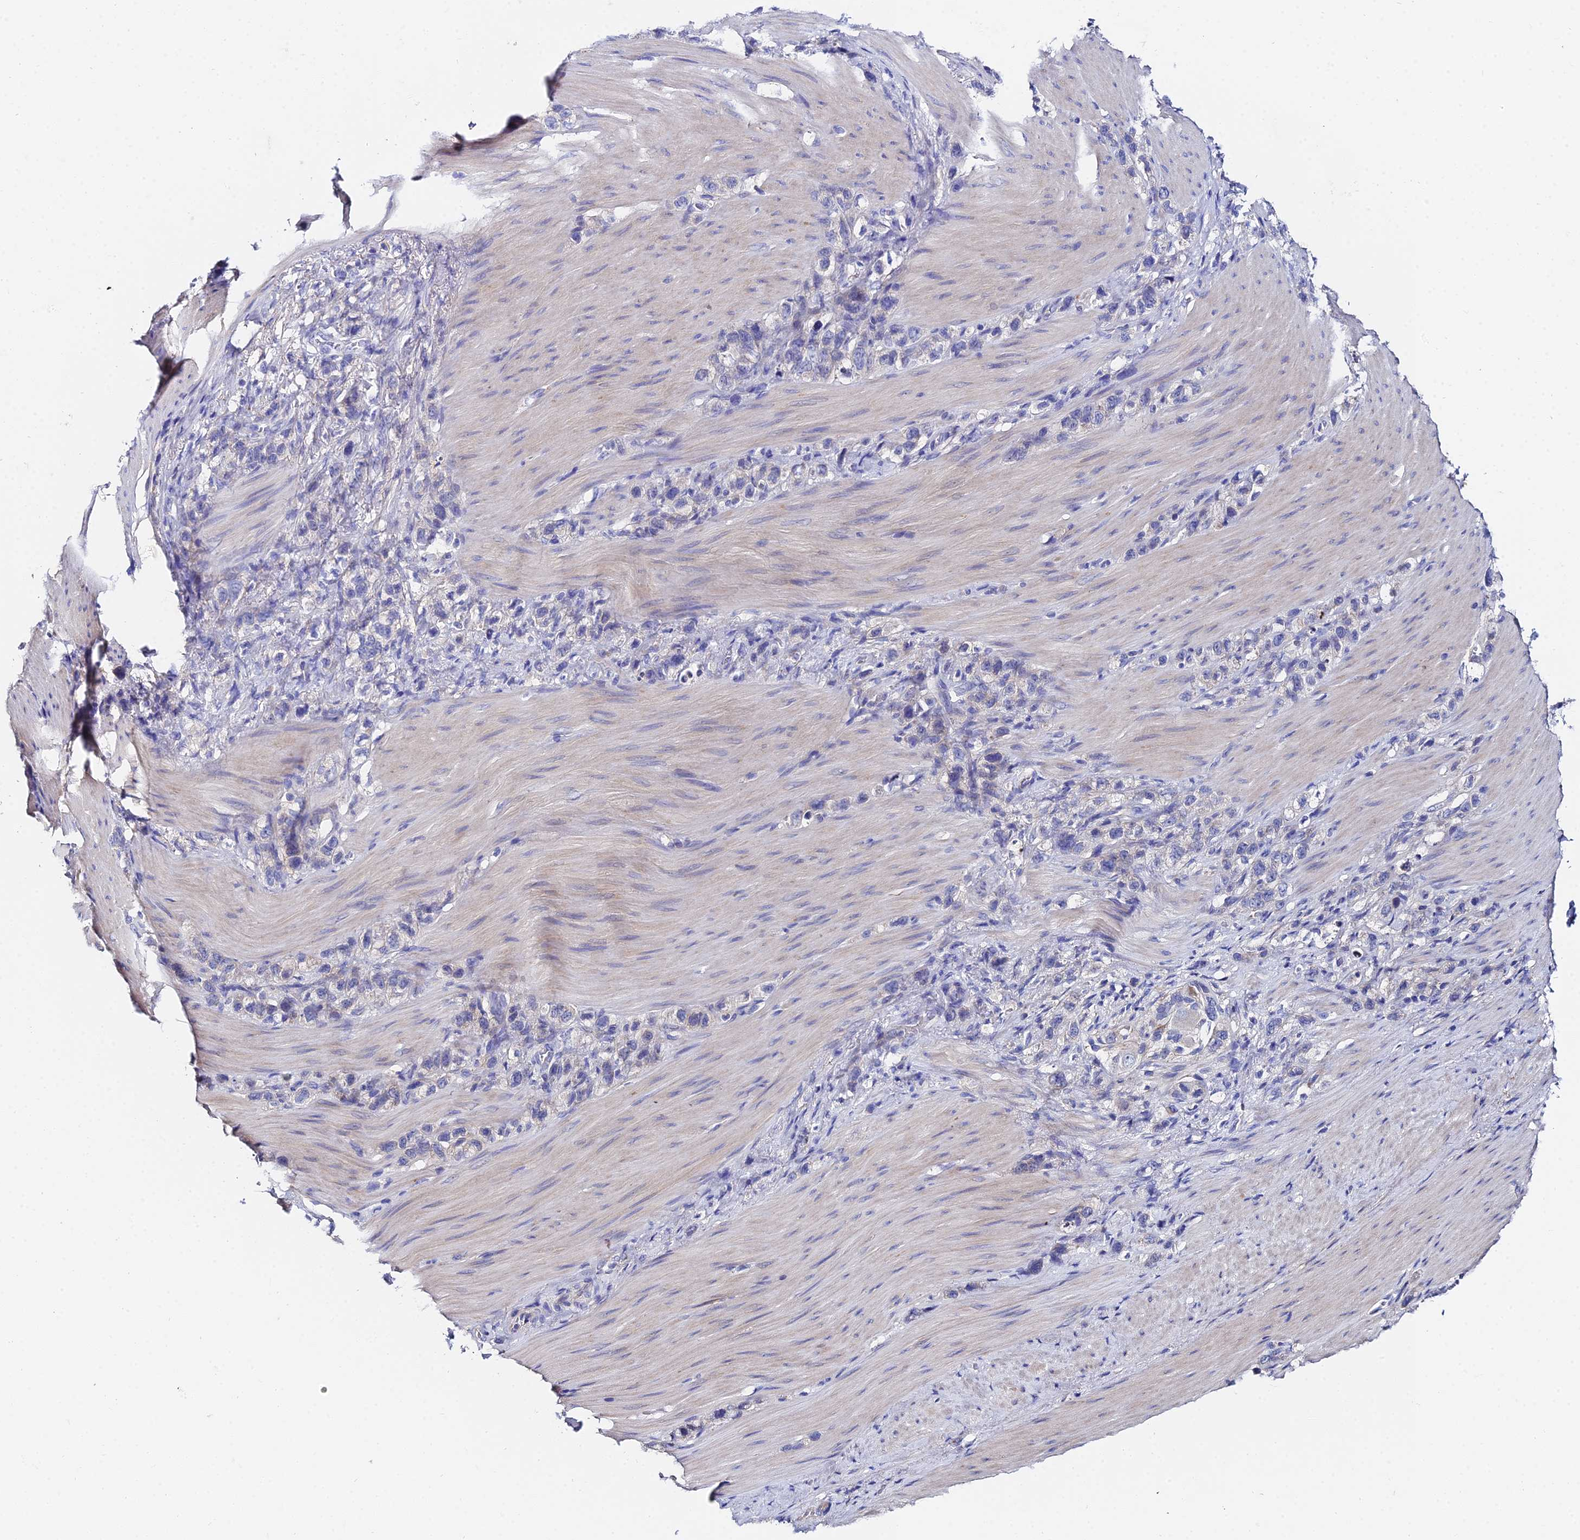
{"staining": {"intensity": "negative", "quantity": "none", "location": "none"}, "tissue": "stomach cancer", "cell_type": "Tumor cells", "image_type": "cancer", "snomed": [{"axis": "morphology", "description": "Adenocarcinoma, NOS"}, {"axis": "topography", "description": "Stomach"}], "caption": "This is an IHC photomicrograph of human stomach adenocarcinoma. There is no positivity in tumor cells.", "gene": "UBE2L3", "patient": {"sex": "female", "age": 65}}